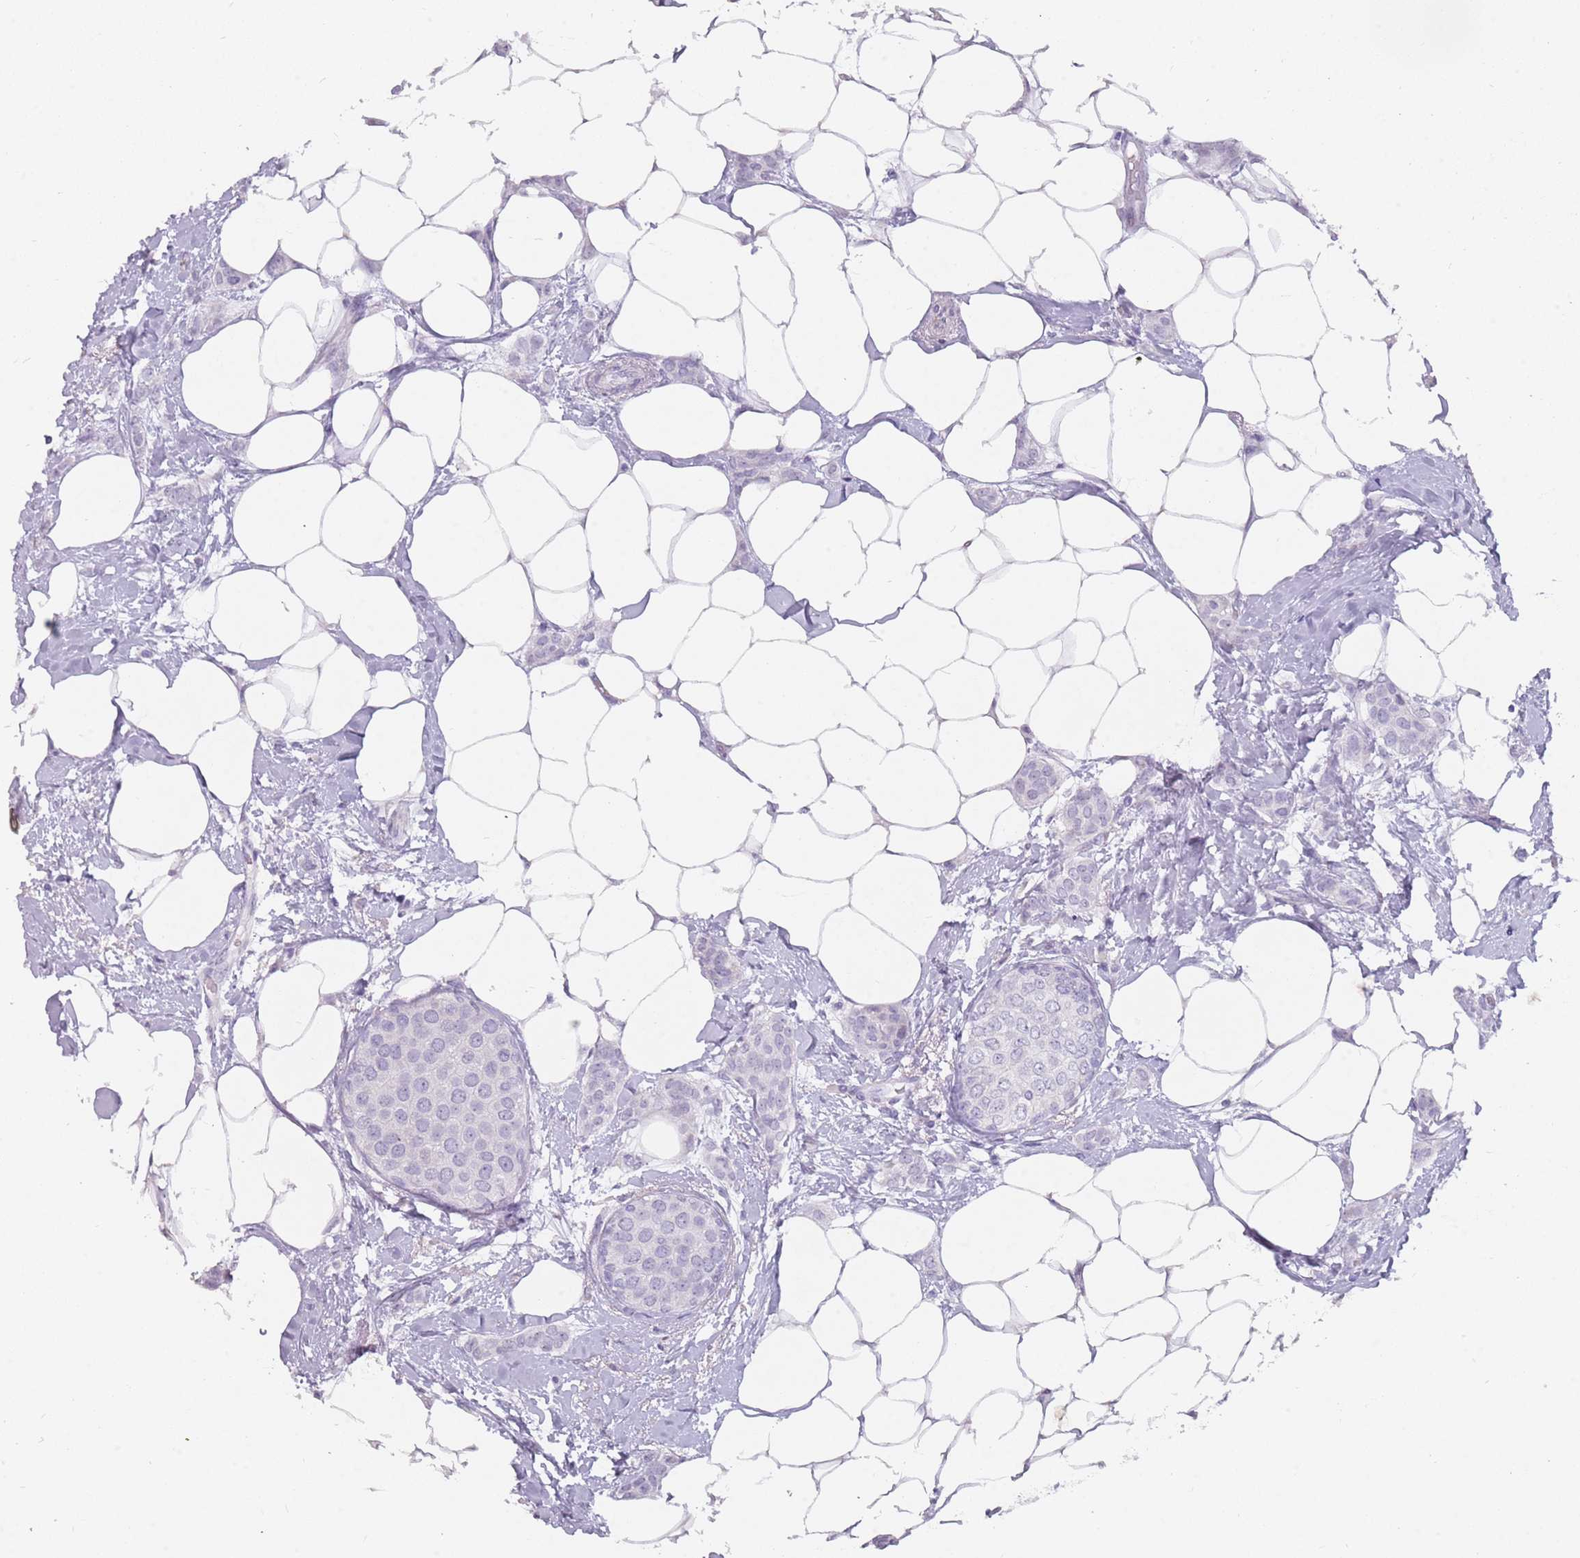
{"staining": {"intensity": "negative", "quantity": "none", "location": "none"}, "tissue": "breast cancer", "cell_type": "Tumor cells", "image_type": "cancer", "snomed": [{"axis": "morphology", "description": "Duct carcinoma"}, {"axis": "topography", "description": "Breast"}], "caption": "Tumor cells are negative for brown protein staining in intraductal carcinoma (breast).", "gene": "DDX4", "patient": {"sex": "female", "age": 72}}